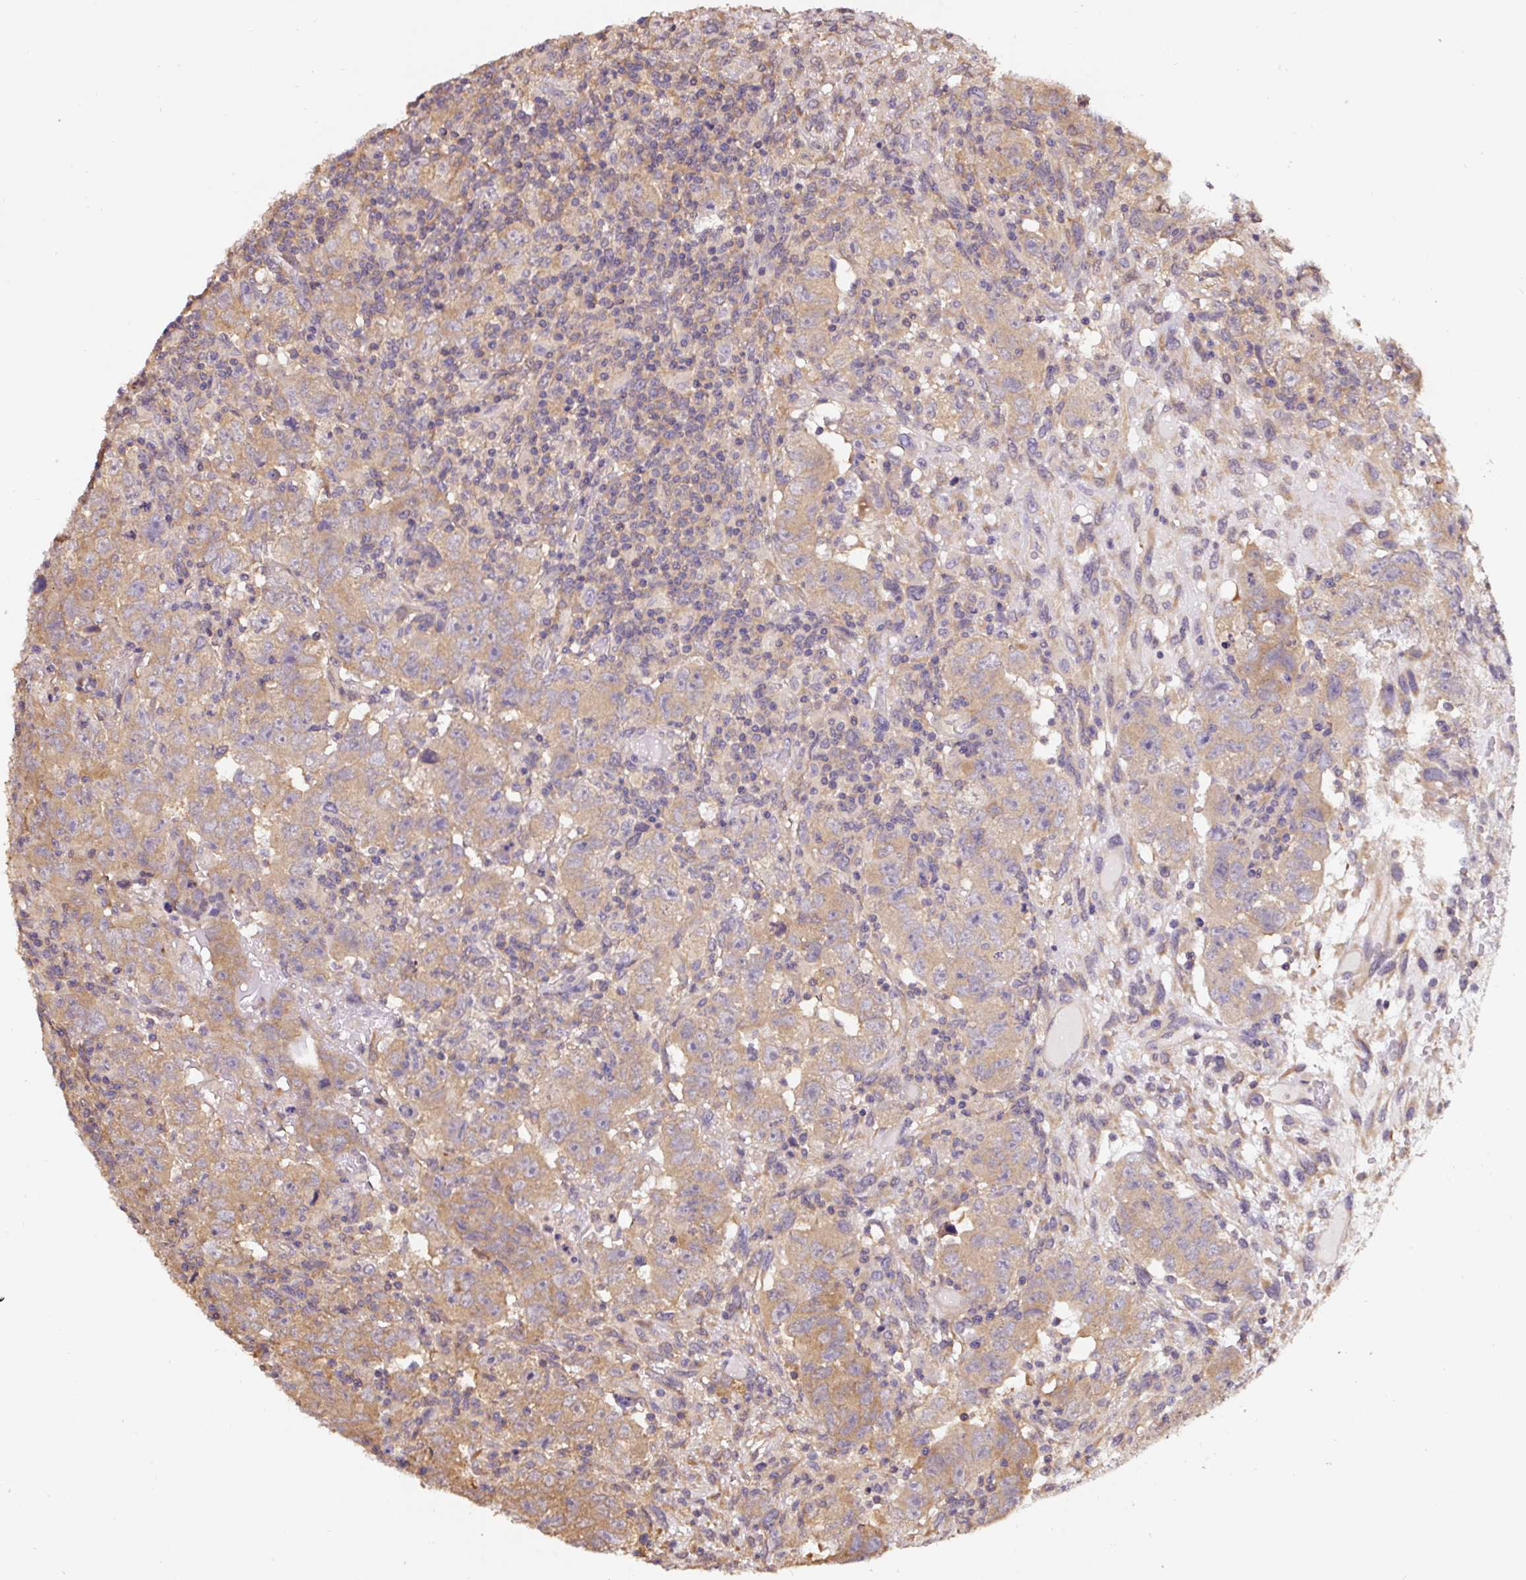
{"staining": {"intensity": "moderate", "quantity": ">75%", "location": "cytoplasmic/membranous"}, "tissue": "testis cancer", "cell_type": "Tumor cells", "image_type": "cancer", "snomed": [{"axis": "morphology", "description": "Carcinoma, Embryonal, NOS"}, {"axis": "topography", "description": "Testis"}], "caption": "Immunohistochemistry photomicrograph of human embryonal carcinoma (testis) stained for a protein (brown), which reveals medium levels of moderate cytoplasmic/membranous positivity in approximately >75% of tumor cells.", "gene": "ST13", "patient": {"sex": "male", "age": 24}}